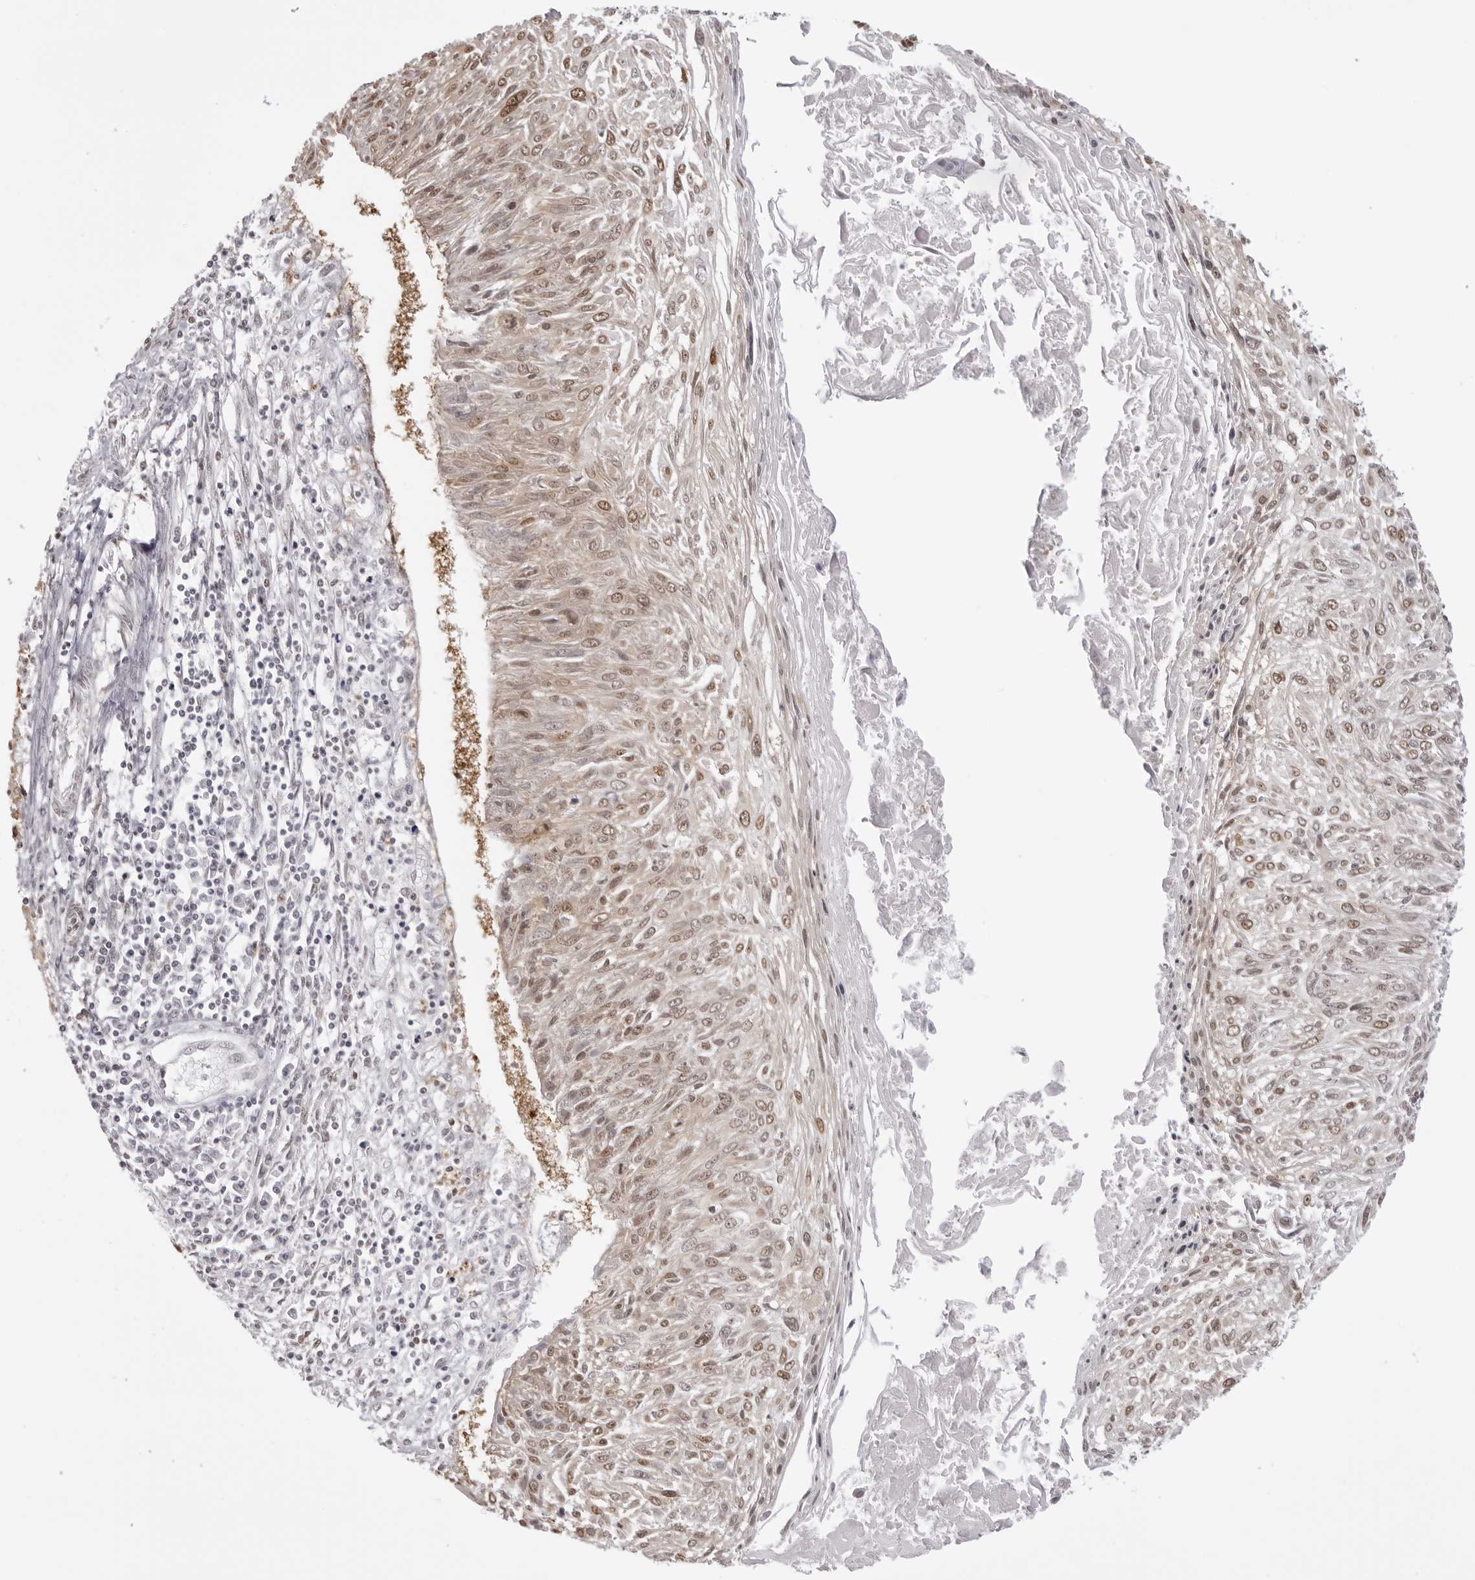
{"staining": {"intensity": "moderate", "quantity": ">75%", "location": "nuclear"}, "tissue": "cervical cancer", "cell_type": "Tumor cells", "image_type": "cancer", "snomed": [{"axis": "morphology", "description": "Squamous cell carcinoma, NOS"}, {"axis": "topography", "description": "Cervix"}], "caption": "Squamous cell carcinoma (cervical) stained with IHC shows moderate nuclear staining in about >75% of tumor cells. Using DAB (3,3'-diaminobenzidine) (brown) and hematoxylin (blue) stains, captured at high magnification using brightfield microscopy.", "gene": "HSPA4", "patient": {"sex": "female", "age": 51}}